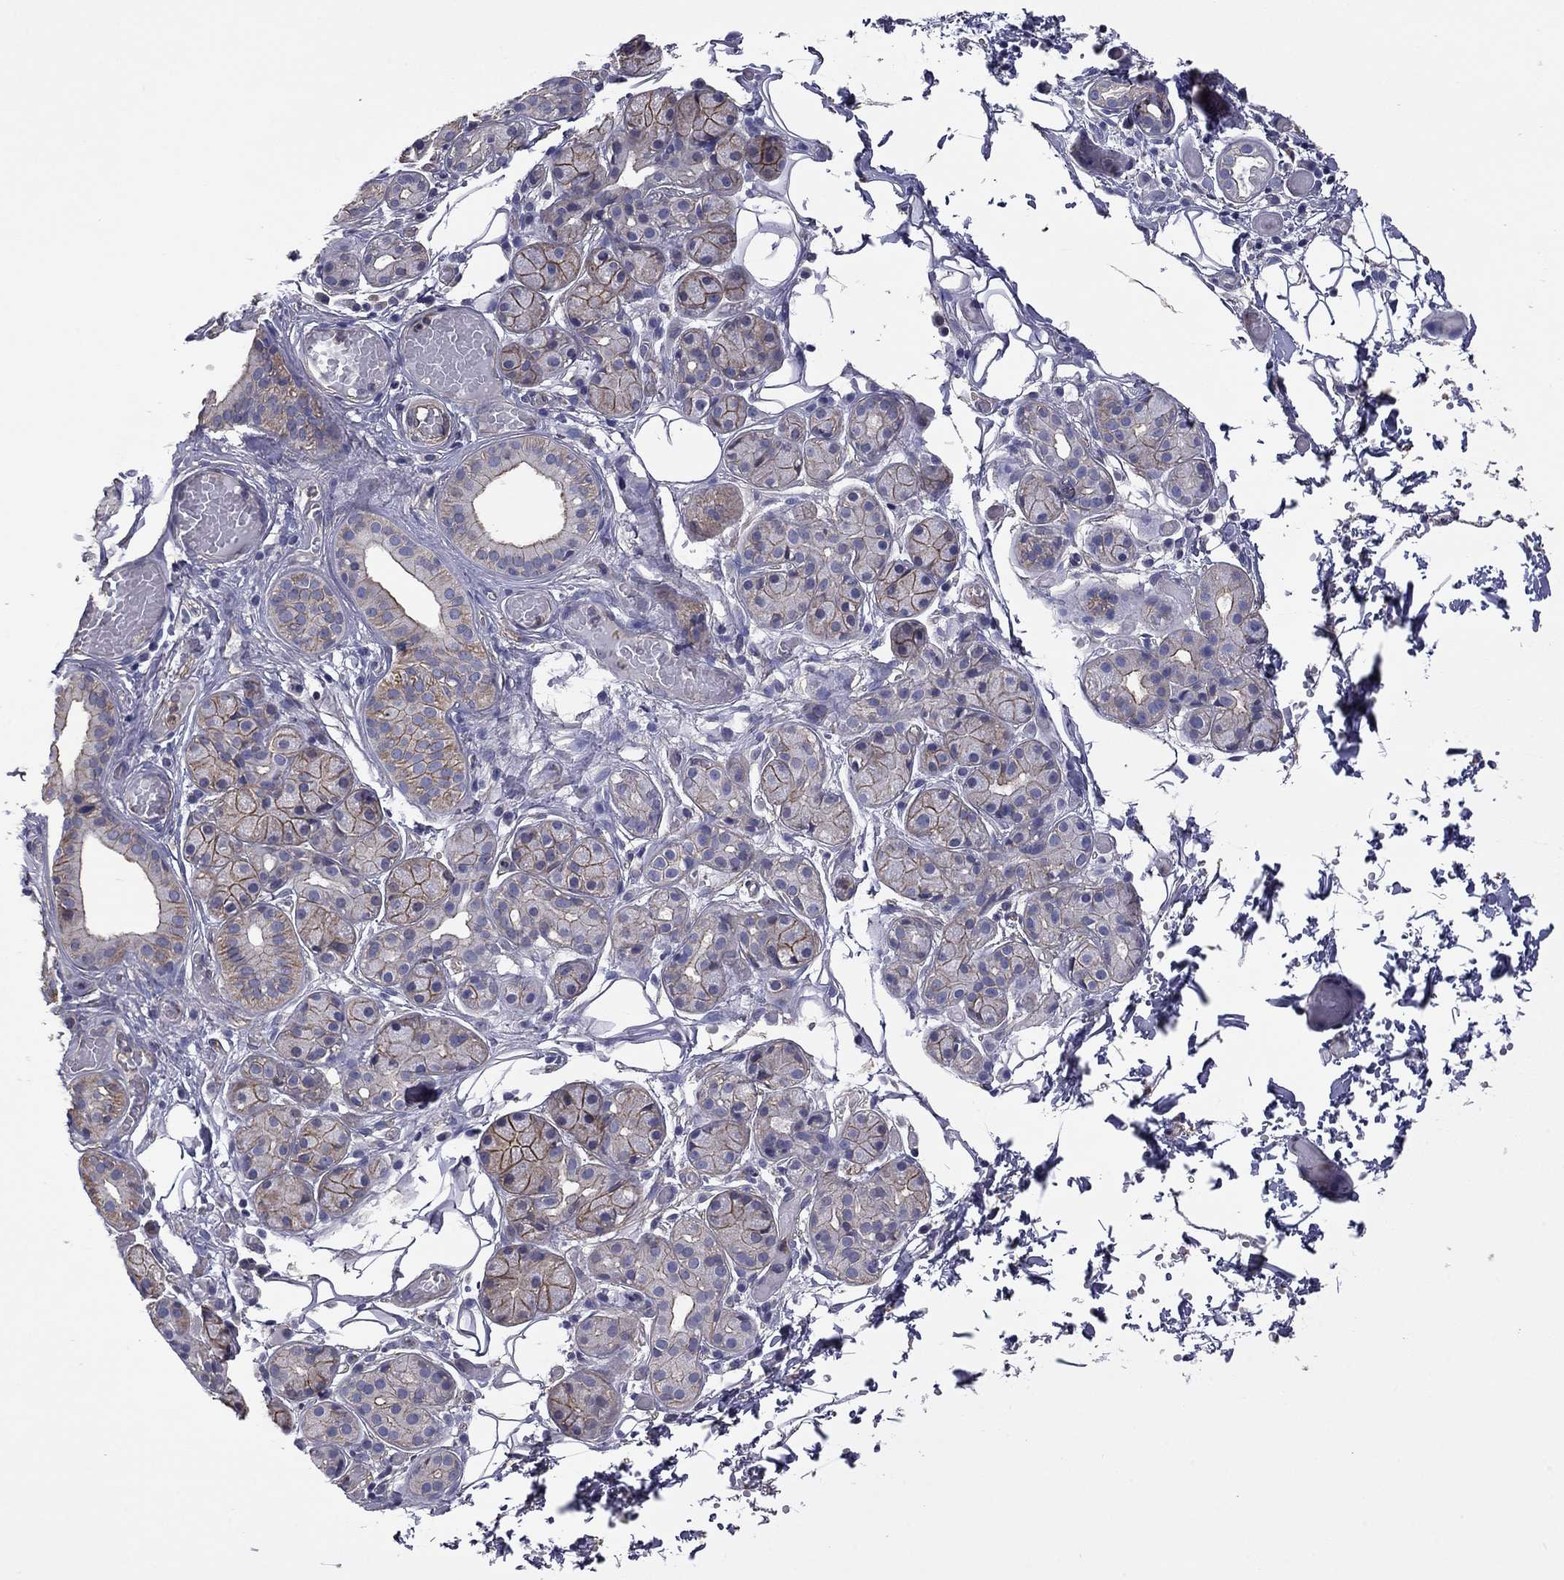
{"staining": {"intensity": "strong", "quantity": "25%-75%", "location": "cytoplasmic/membranous"}, "tissue": "salivary gland", "cell_type": "Glandular cells", "image_type": "normal", "snomed": [{"axis": "morphology", "description": "Normal tissue, NOS"}, {"axis": "topography", "description": "Salivary gland"}, {"axis": "topography", "description": "Peripheral nerve tissue"}], "caption": "Protein expression by immunohistochemistry (IHC) reveals strong cytoplasmic/membranous expression in approximately 25%-75% of glandular cells in benign salivary gland. (IHC, brightfield microscopy, high magnification).", "gene": "TCHH", "patient": {"sex": "male", "age": 71}}